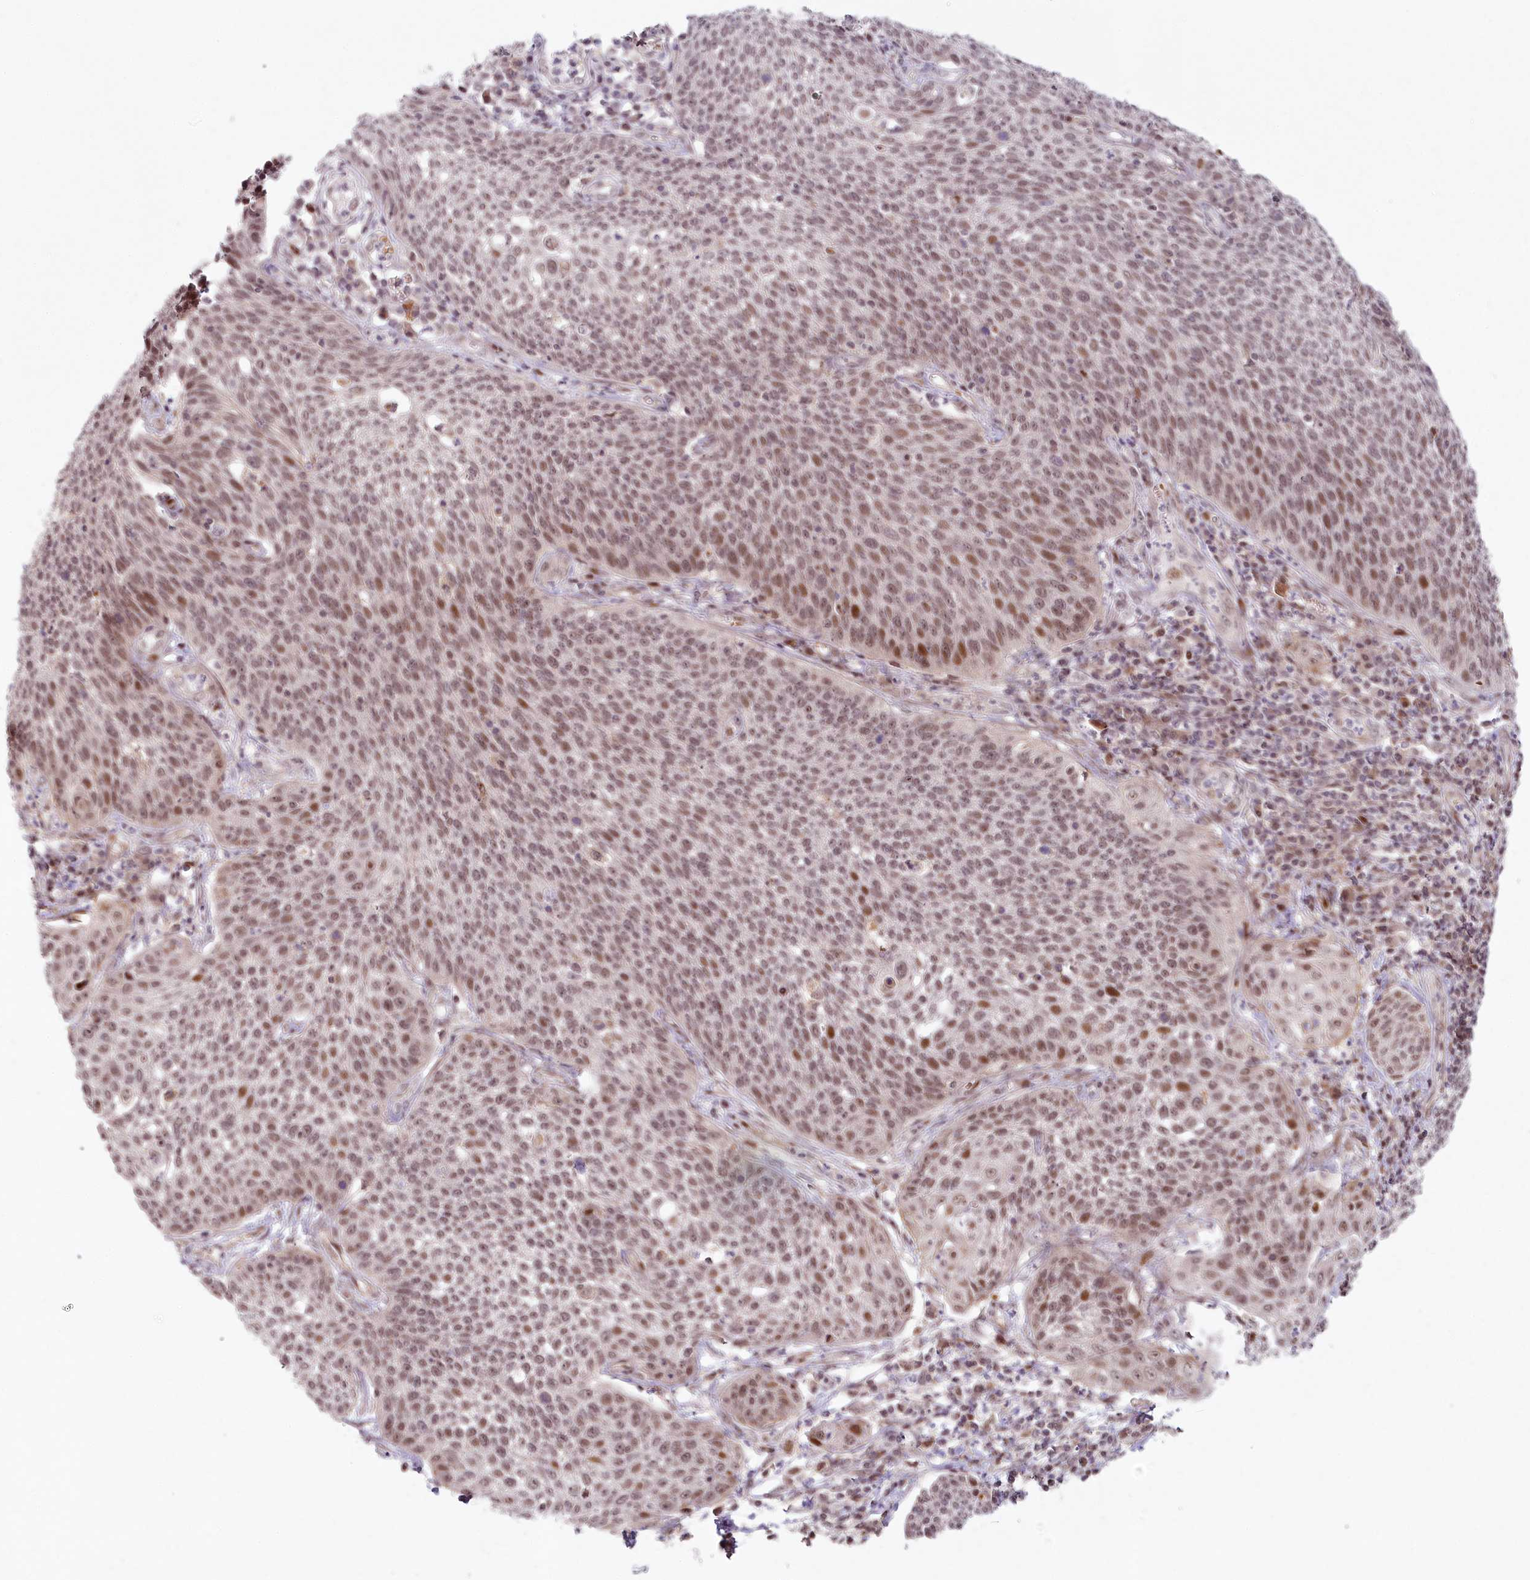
{"staining": {"intensity": "moderate", "quantity": ">75%", "location": "nuclear"}, "tissue": "cervical cancer", "cell_type": "Tumor cells", "image_type": "cancer", "snomed": [{"axis": "morphology", "description": "Squamous cell carcinoma, NOS"}, {"axis": "topography", "description": "Cervix"}], "caption": "Moderate nuclear positivity is seen in about >75% of tumor cells in cervical cancer (squamous cell carcinoma).", "gene": "FAM204A", "patient": {"sex": "female", "age": 34}}